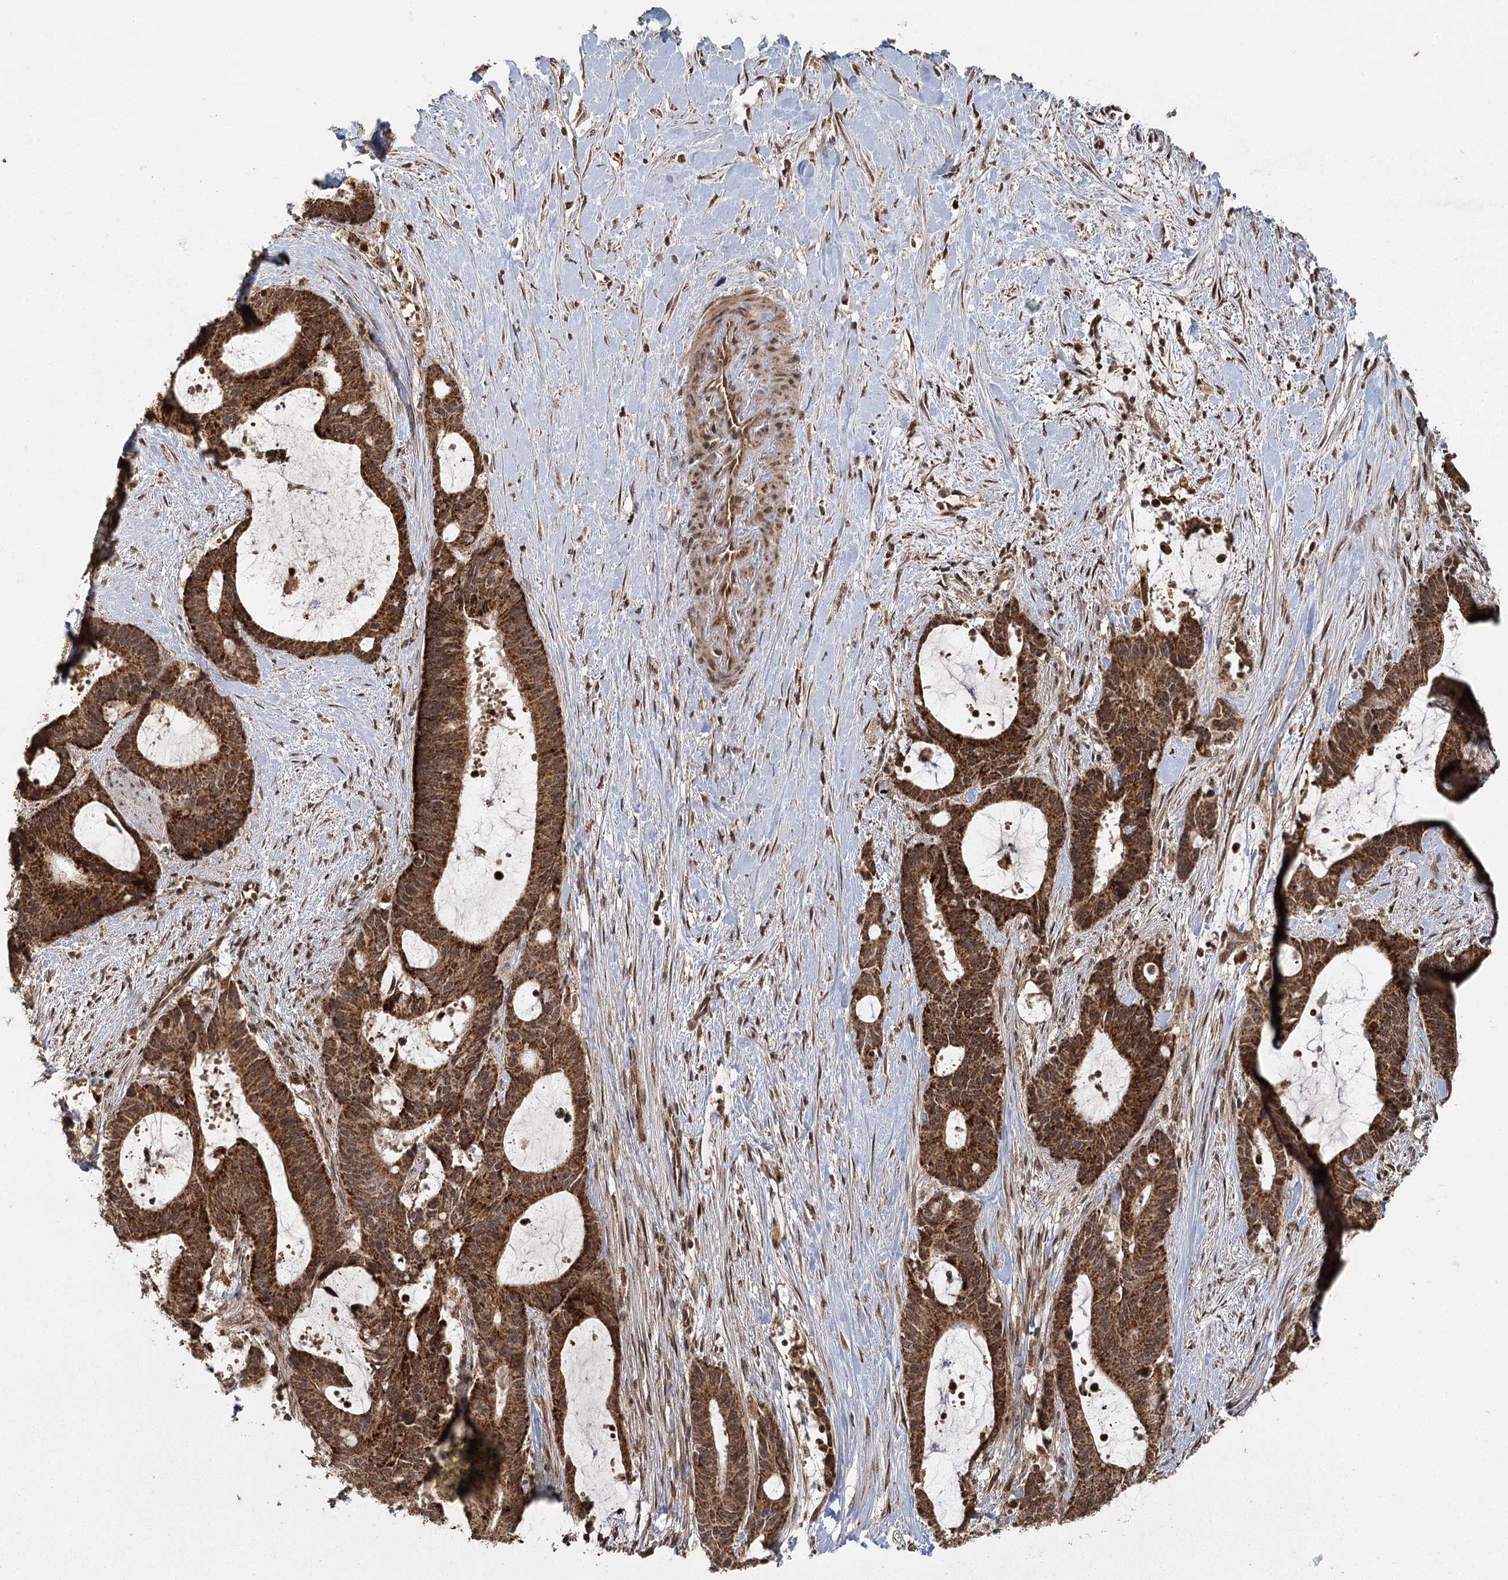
{"staining": {"intensity": "strong", "quantity": ">75%", "location": "cytoplasmic/membranous"}, "tissue": "liver cancer", "cell_type": "Tumor cells", "image_type": "cancer", "snomed": [{"axis": "morphology", "description": "Normal tissue, NOS"}, {"axis": "morphology", "description": "Cholangiocarcinoma"}, {"axis": "topography", "description": "Liver"}, {"axis": "topography", "description": "Peripheral nerve tissue"}], "caption": "Immunohistochemistry (IHC) photomicrograph of neoplastic tissue: human liver cholangiocarcinoma stained using IHC displays high levels of strong protein expression localized specifically in the cytoplasmic/membranous of tumor cells, appearing as a cytoplasmic/membranous brown color.", "gene": "MICU1", "patient": {"sex": "female", "age": 73}}